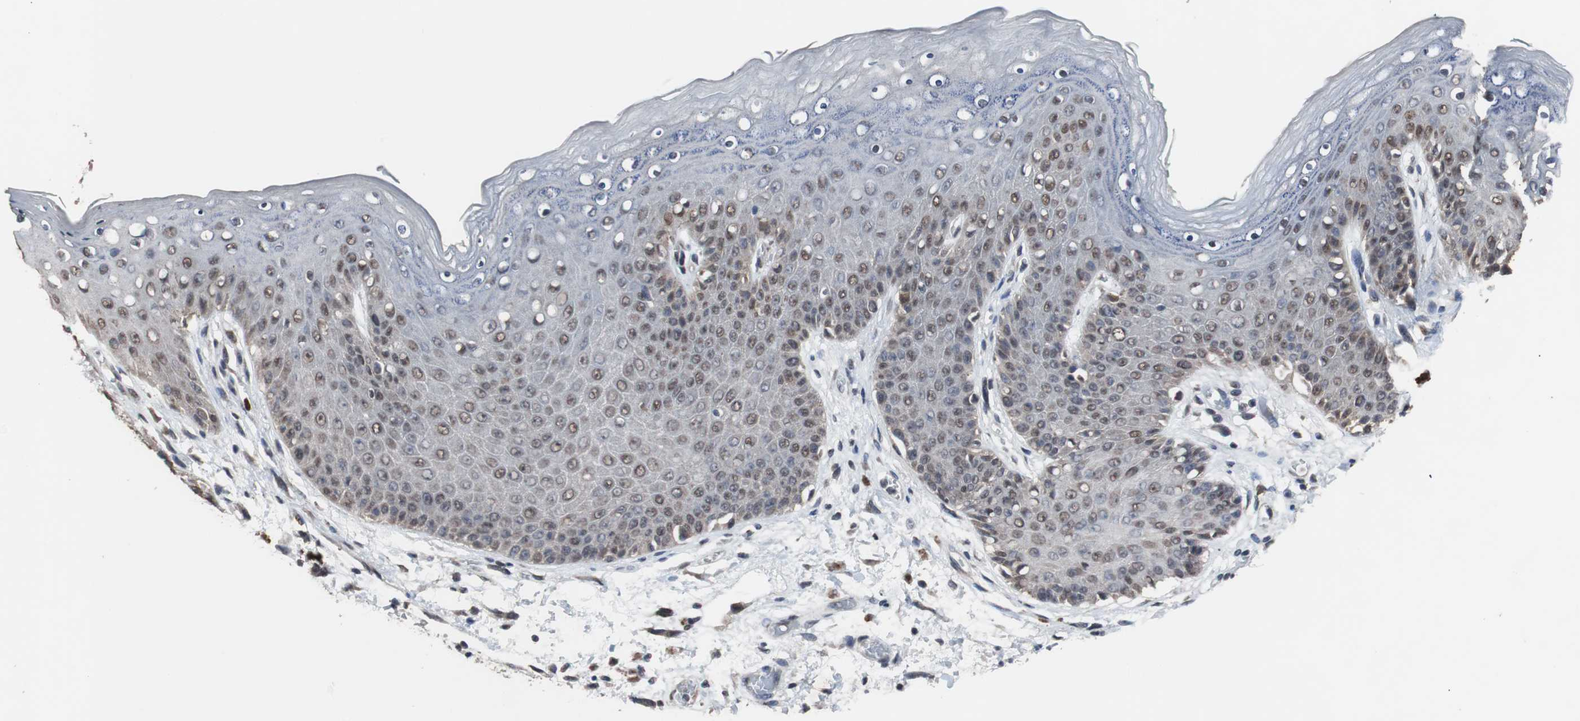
{"staining": {"intensity": "weak", "quantity": "25%-75%", "location": "nuclear"}, "tissue": "skin", "cell_type": "Epidermal cells", "image_type": "normal", "snomed": [{"axis": "morphology", "description": "Normal tissue, NOS"}, {"axis": "topography", "description": "Anal"}], "caption": "Protein staining of benign skin shows weak nuclear positivity in about 25%-75% of epidermal cells.", "gene": "MED27", "patient": {"sex": "female", "age": 46}}